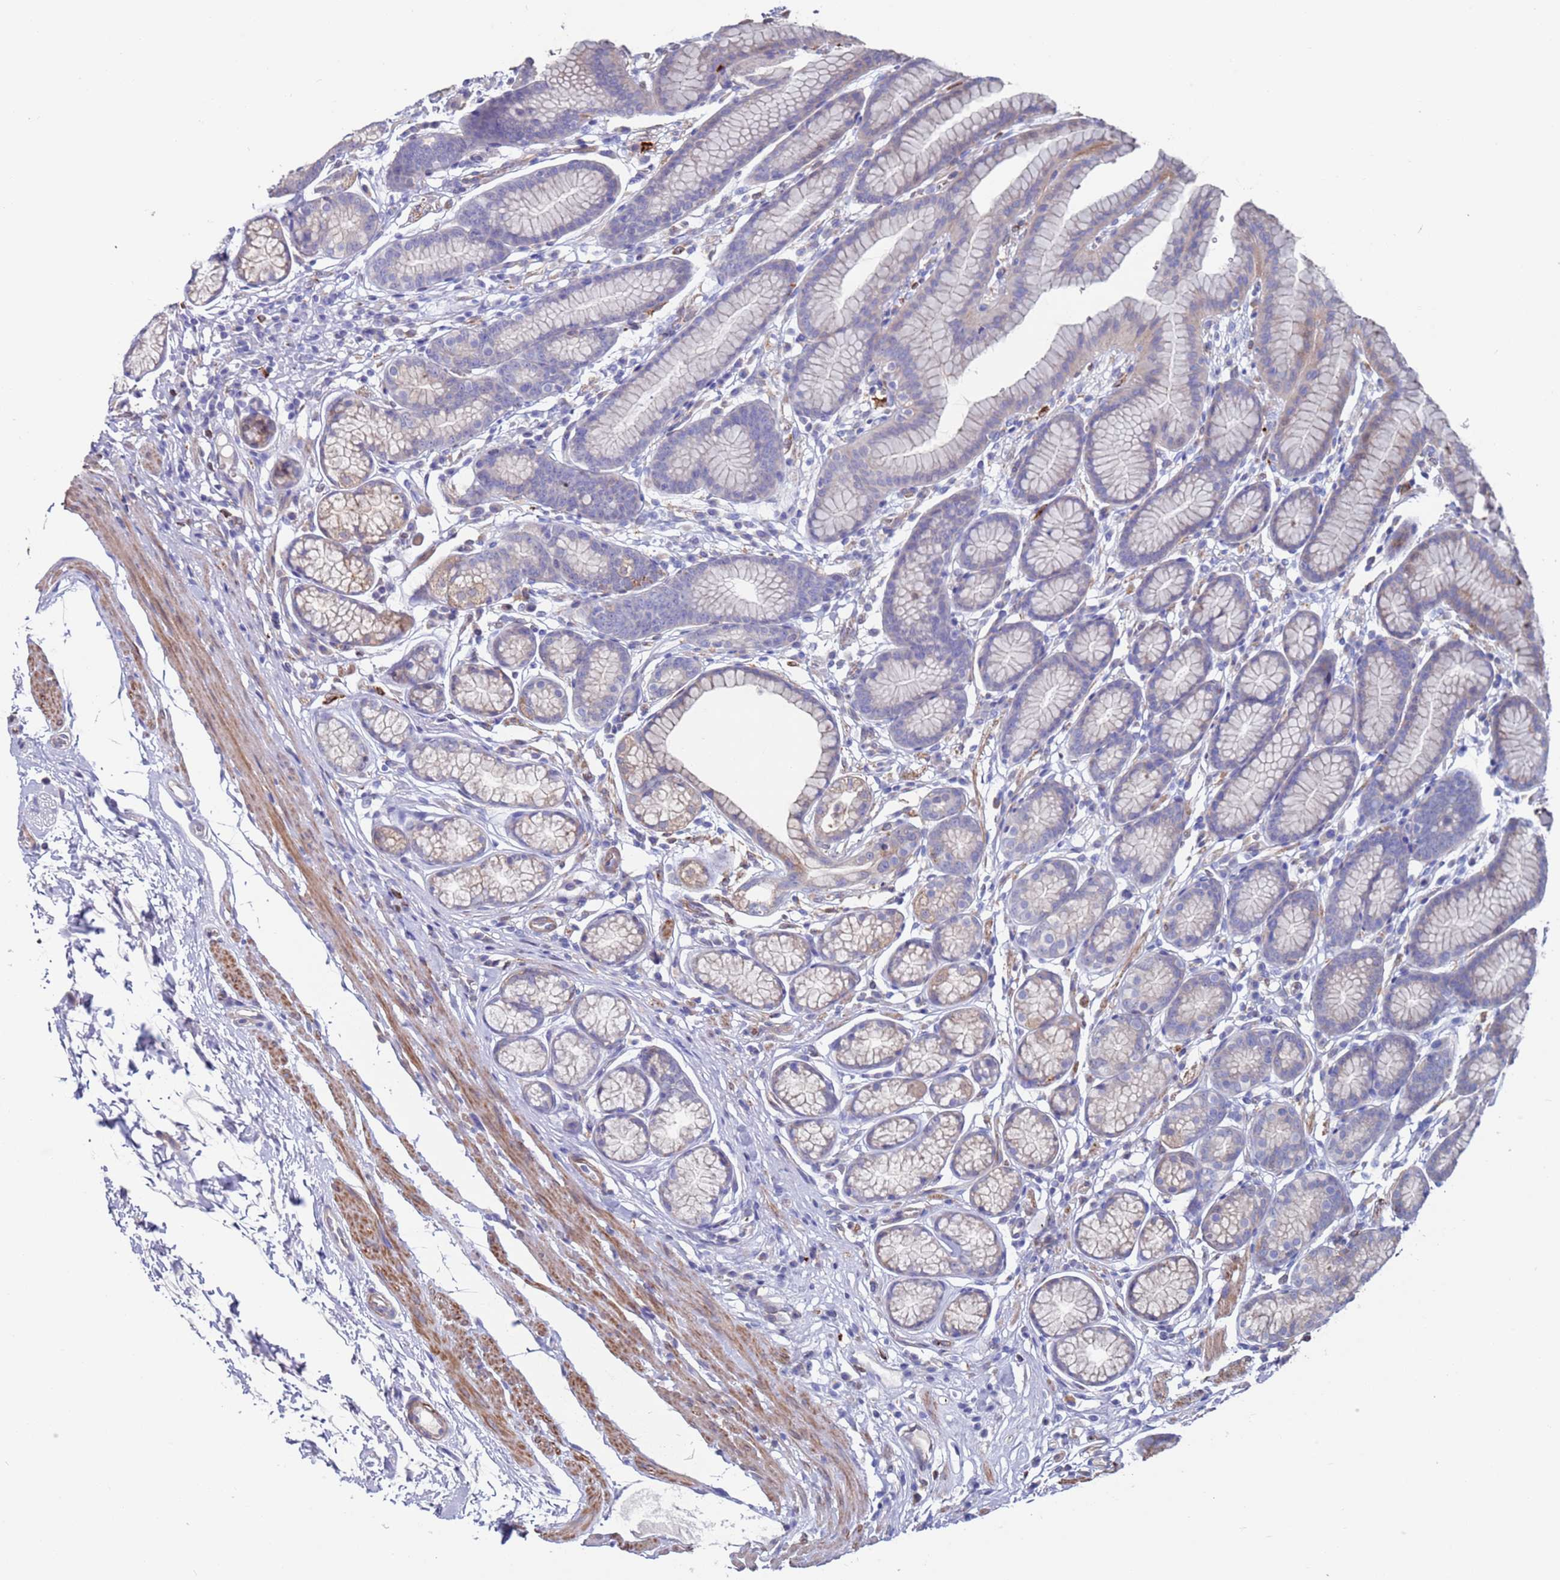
{"staining": {"intensity": "moderate", "quantity": "<25%", "location": "cytoplasmic/membranous"}, "tissue": "stomach", "cell_type": "Glandular cells", "image_type": "normal", "snomed": [{"axis": "morphology", "description": "Normal tissue, NOS"}, {"axis": "topography", "description": "Stomach"}], "caption": "The photomicrograph displays immunohistochemical staining of benign stomach. There is moderate cytoplasmic/membranous expression is identified in about <25% of glandular cells.", "gene": "GREB1L", "patient": {"sex": "male", "age": 42}}